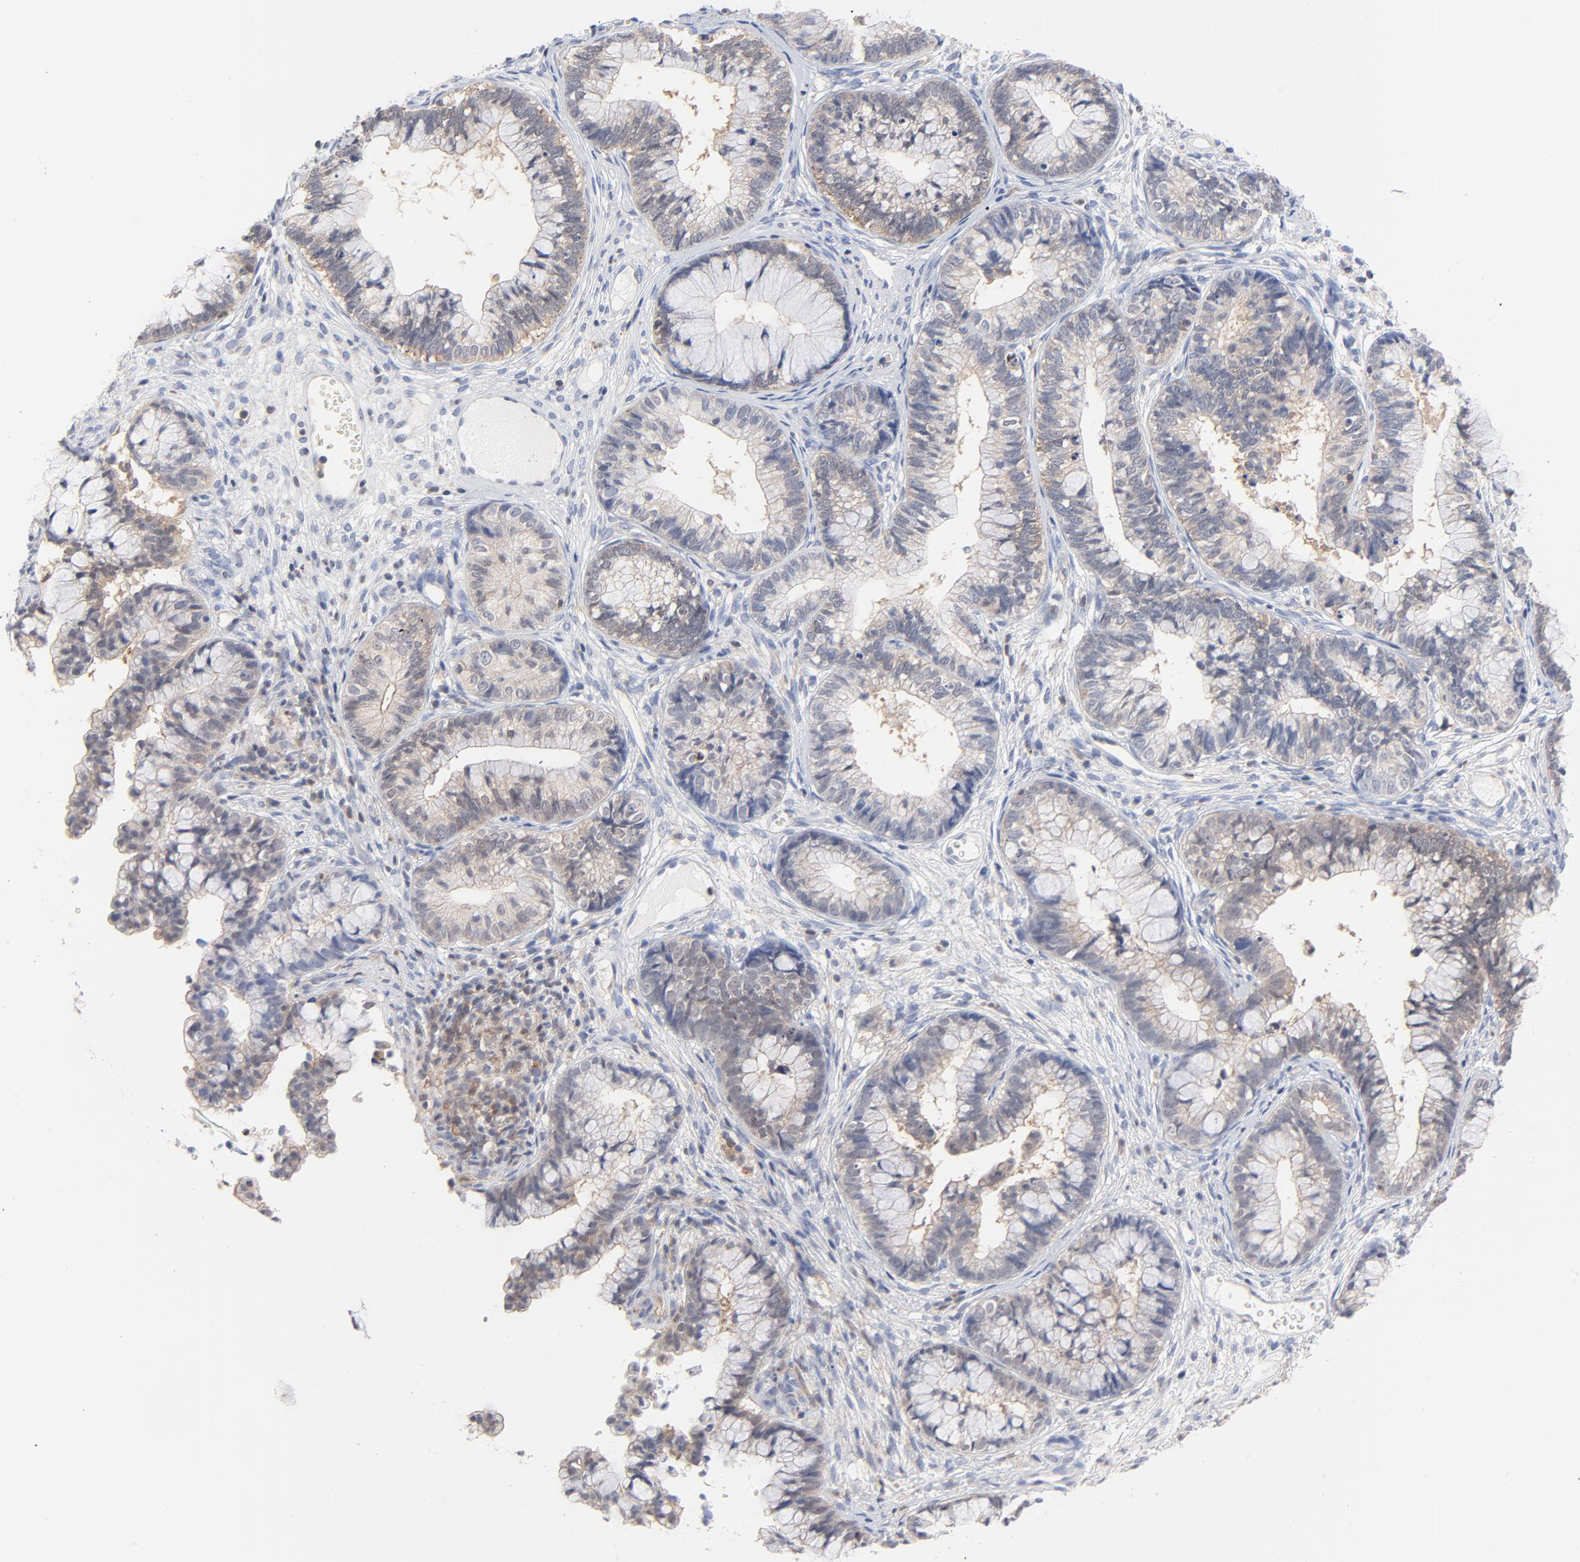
{"staining": {"intensity": "weak", "quantity": ">75%", "location": "cytoplasmic/membranous"}, "tissue": "cervical cancer", "cell_type": "Tumor cells", "image_type": "cancer", "snomed": [{"axis": "morphology", "description": "Adenocarcinoma, NOS"}, {"axis": "topography", "description": "Cervix"}], "caption": "Brown immunohistochemical staining in human adenocarcinoma (cervical) displays weak cytoplasmic/membranous staining in about >75% of tumor cells. (brown staining indicates protein expression, while blue staining denotes nuclei).", "gene": "CAB39L", "patient": {"sex": "female", "age": 44}}